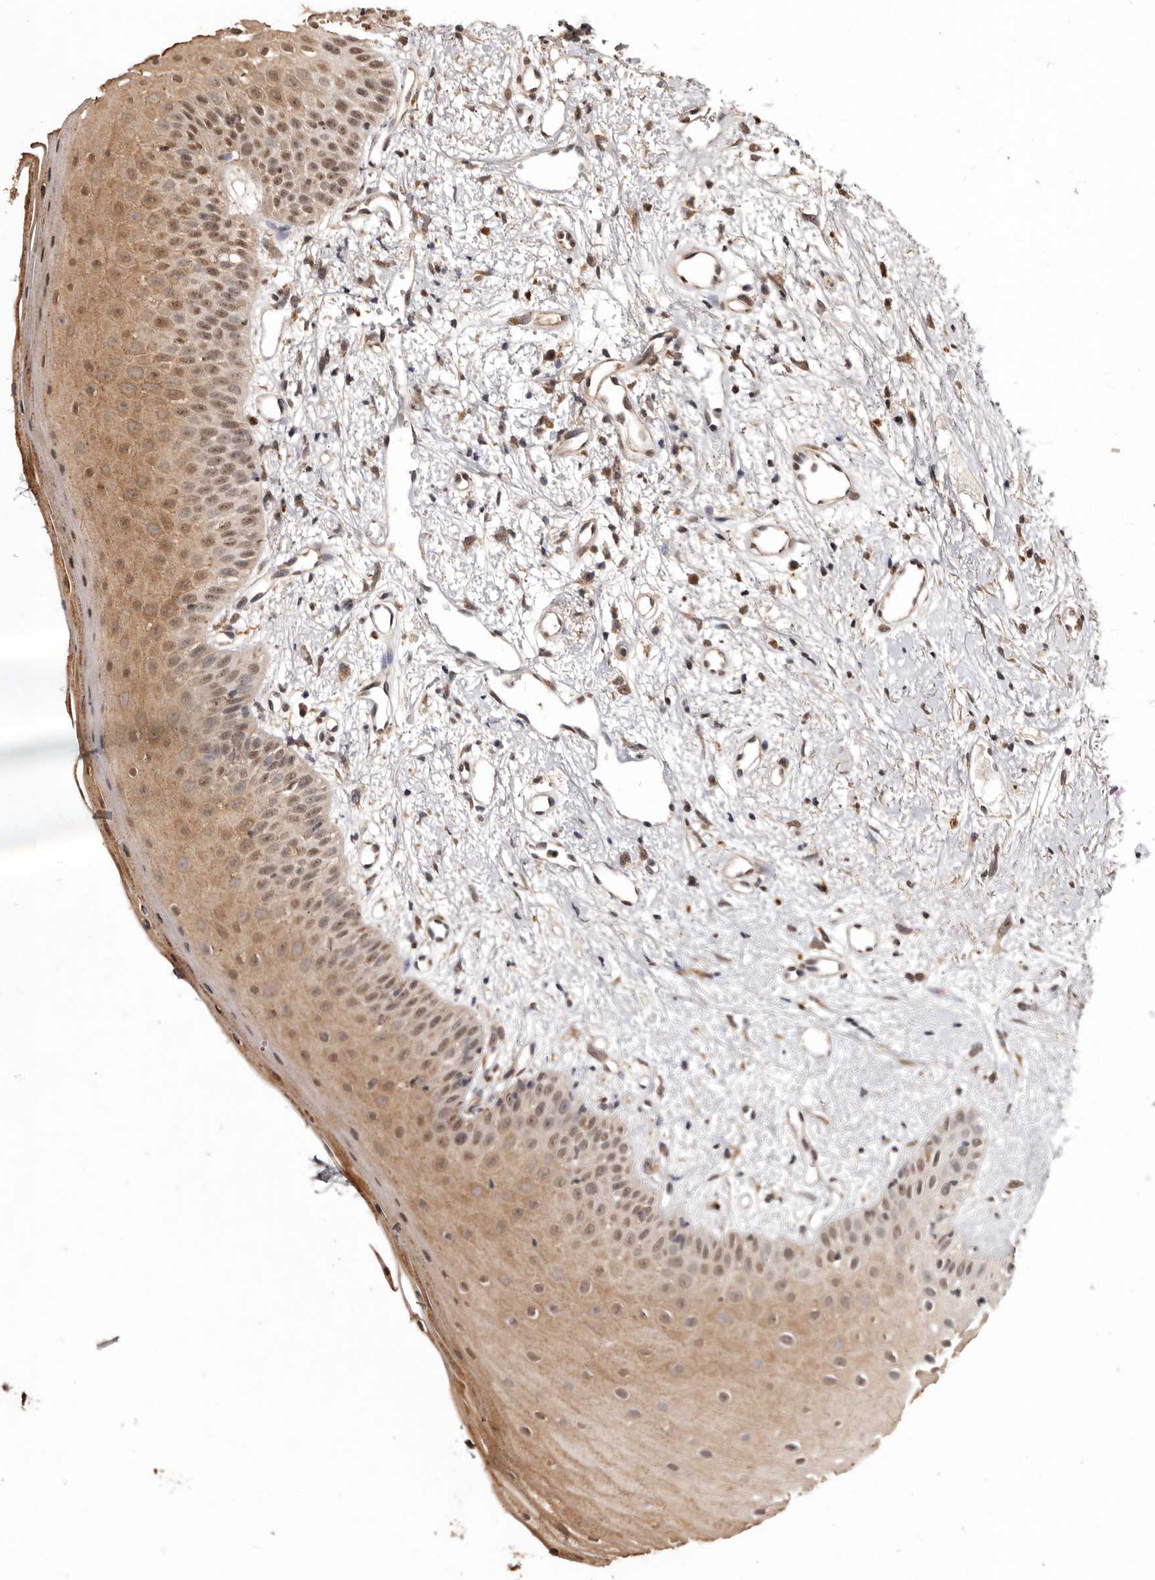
{"staining": {"intensity": "moderate", "quantity": ">75%", "location": "cytoplasmic/membranous,nuclear"}, "tissue": "oral mucosa", "cell_type": "Squamous epithelial cells", "image_type": "normal", "snomed": [{"axis": "morphology", "description": "Normal tissue, NOS"}, {"axis": "topography", "description": "Oral tissue"}], "caption": "Unremarkable oral mucosa shows moderate cytoplasmic/membranous,nuclear staining in about >75% of squamous epithelial cells, visualized by immunohistochemistry.", "gene": "NOTCH1", "patient": {"sex": "female", "age": 63}}